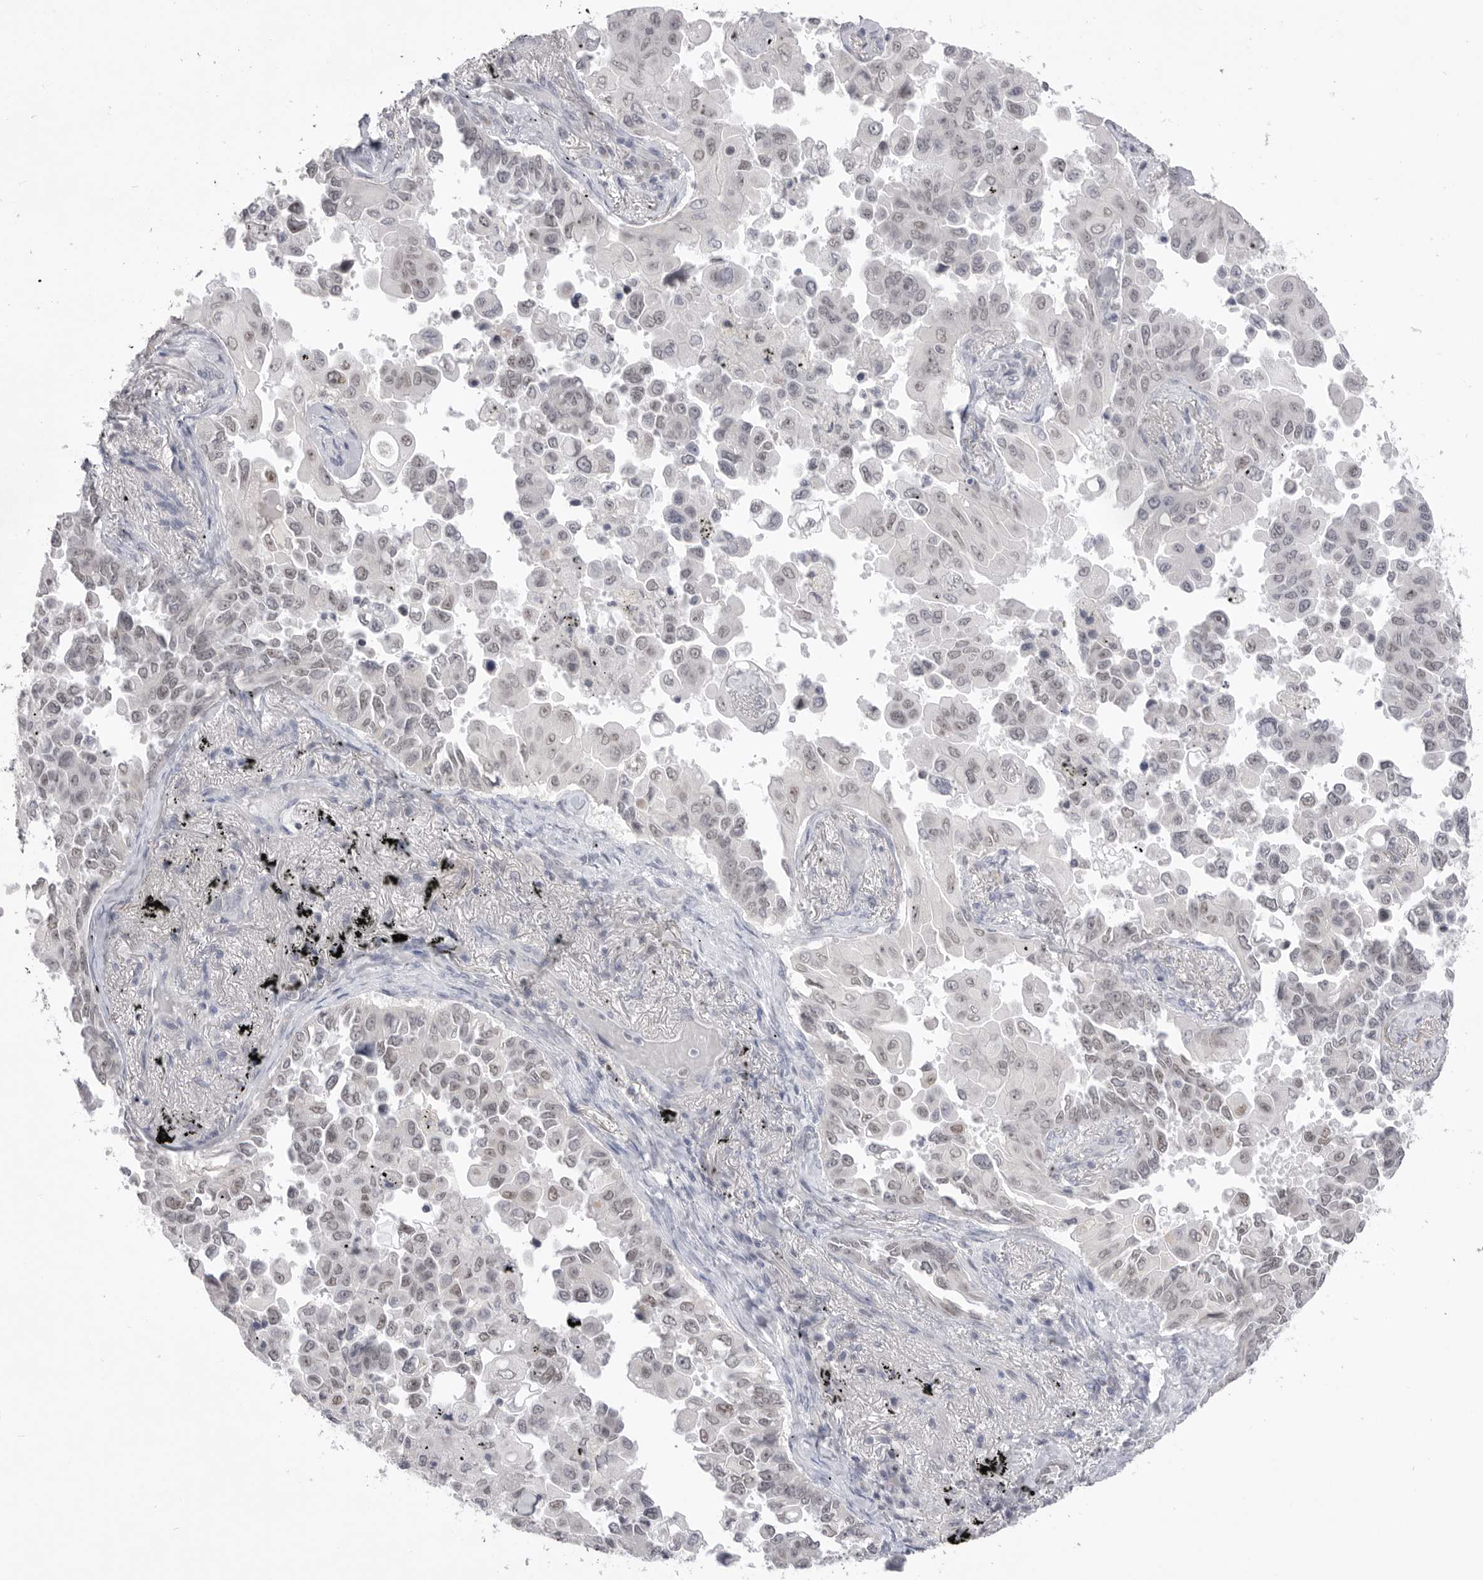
{"staining": {"intensity": "weak", "quantity": ">75%", "location": "nuclear"}, "tissue": "lung cancer", "cell_type": "Tumor cells", "image_type": "cancer", "snomed": [{"axis": "morphology", "description": "Adenocarcinoma, NOS"}, {"axis": "topography", "description": "Lung"}], "caption": "Lung adenocarcinoma stained with a protein marker shows weak staining in tumor cells.", "gene": "ZBTB7B", "patient": {"sex": "female", "age": 67}}